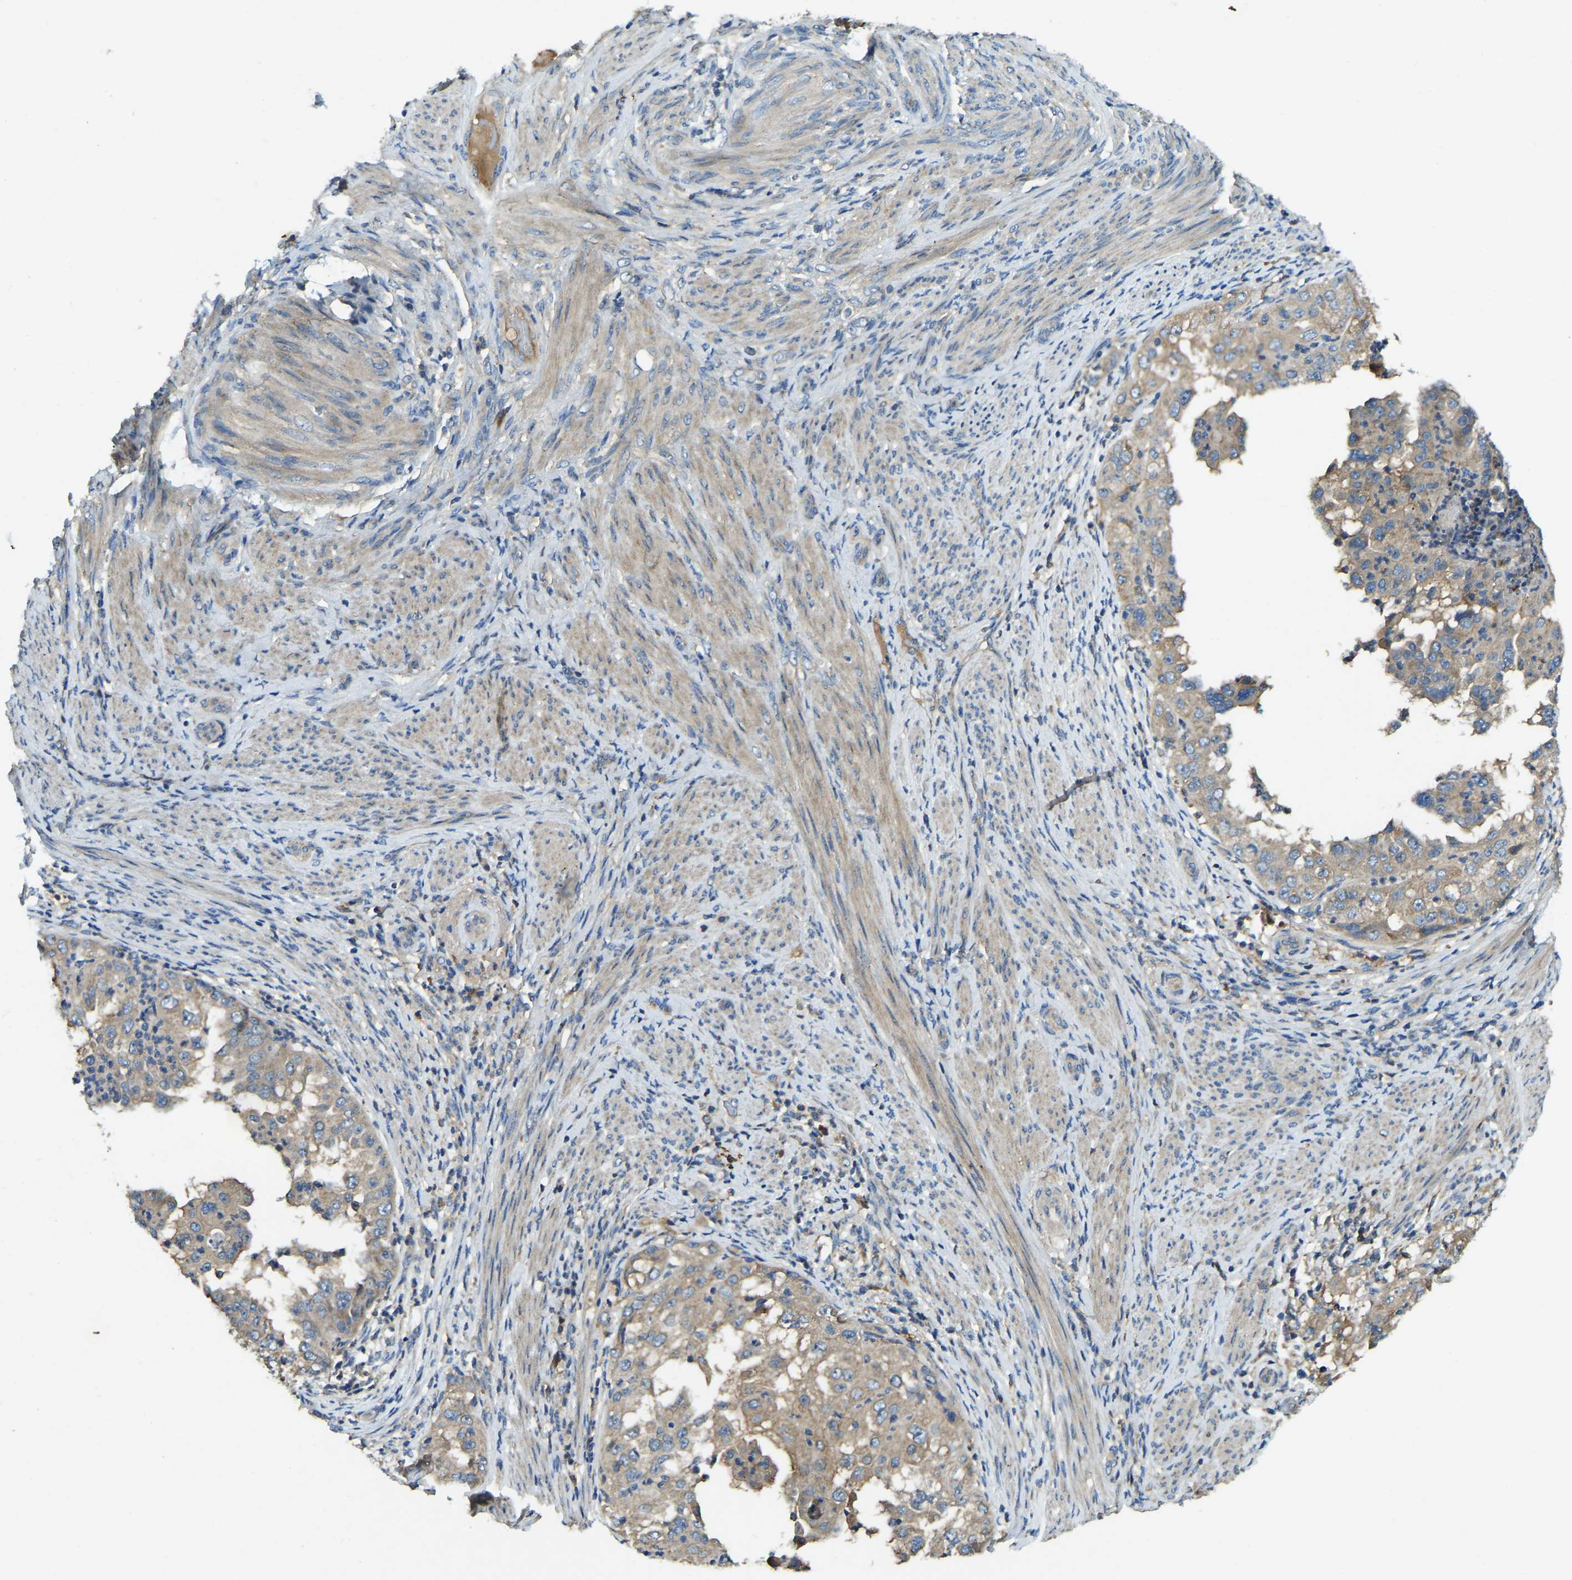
{"staining": {"intensity": "weak", "quantity": "<25%", "location": "cytoplasmic/membranous"}, "tissue": "endometrial cancer", "cell_type": "Tumor cells", "image_type": "cancer", "snomed": [{"axis": "morphology", "description": "Adenocarcinoma, NOS"}, {"axis": "topography", "description": "Endometrium"}], "caption": "Tumor cells are negative for brown protein staining in endometrial cancer. The staining was performed using DAB to visualize the protein expression in brown, while the nuclei were stained in blue with hematoxylin (Magnification: 20x).", "gene": "ATP8B1", "patient": {"sex": "female", "age": 85}}